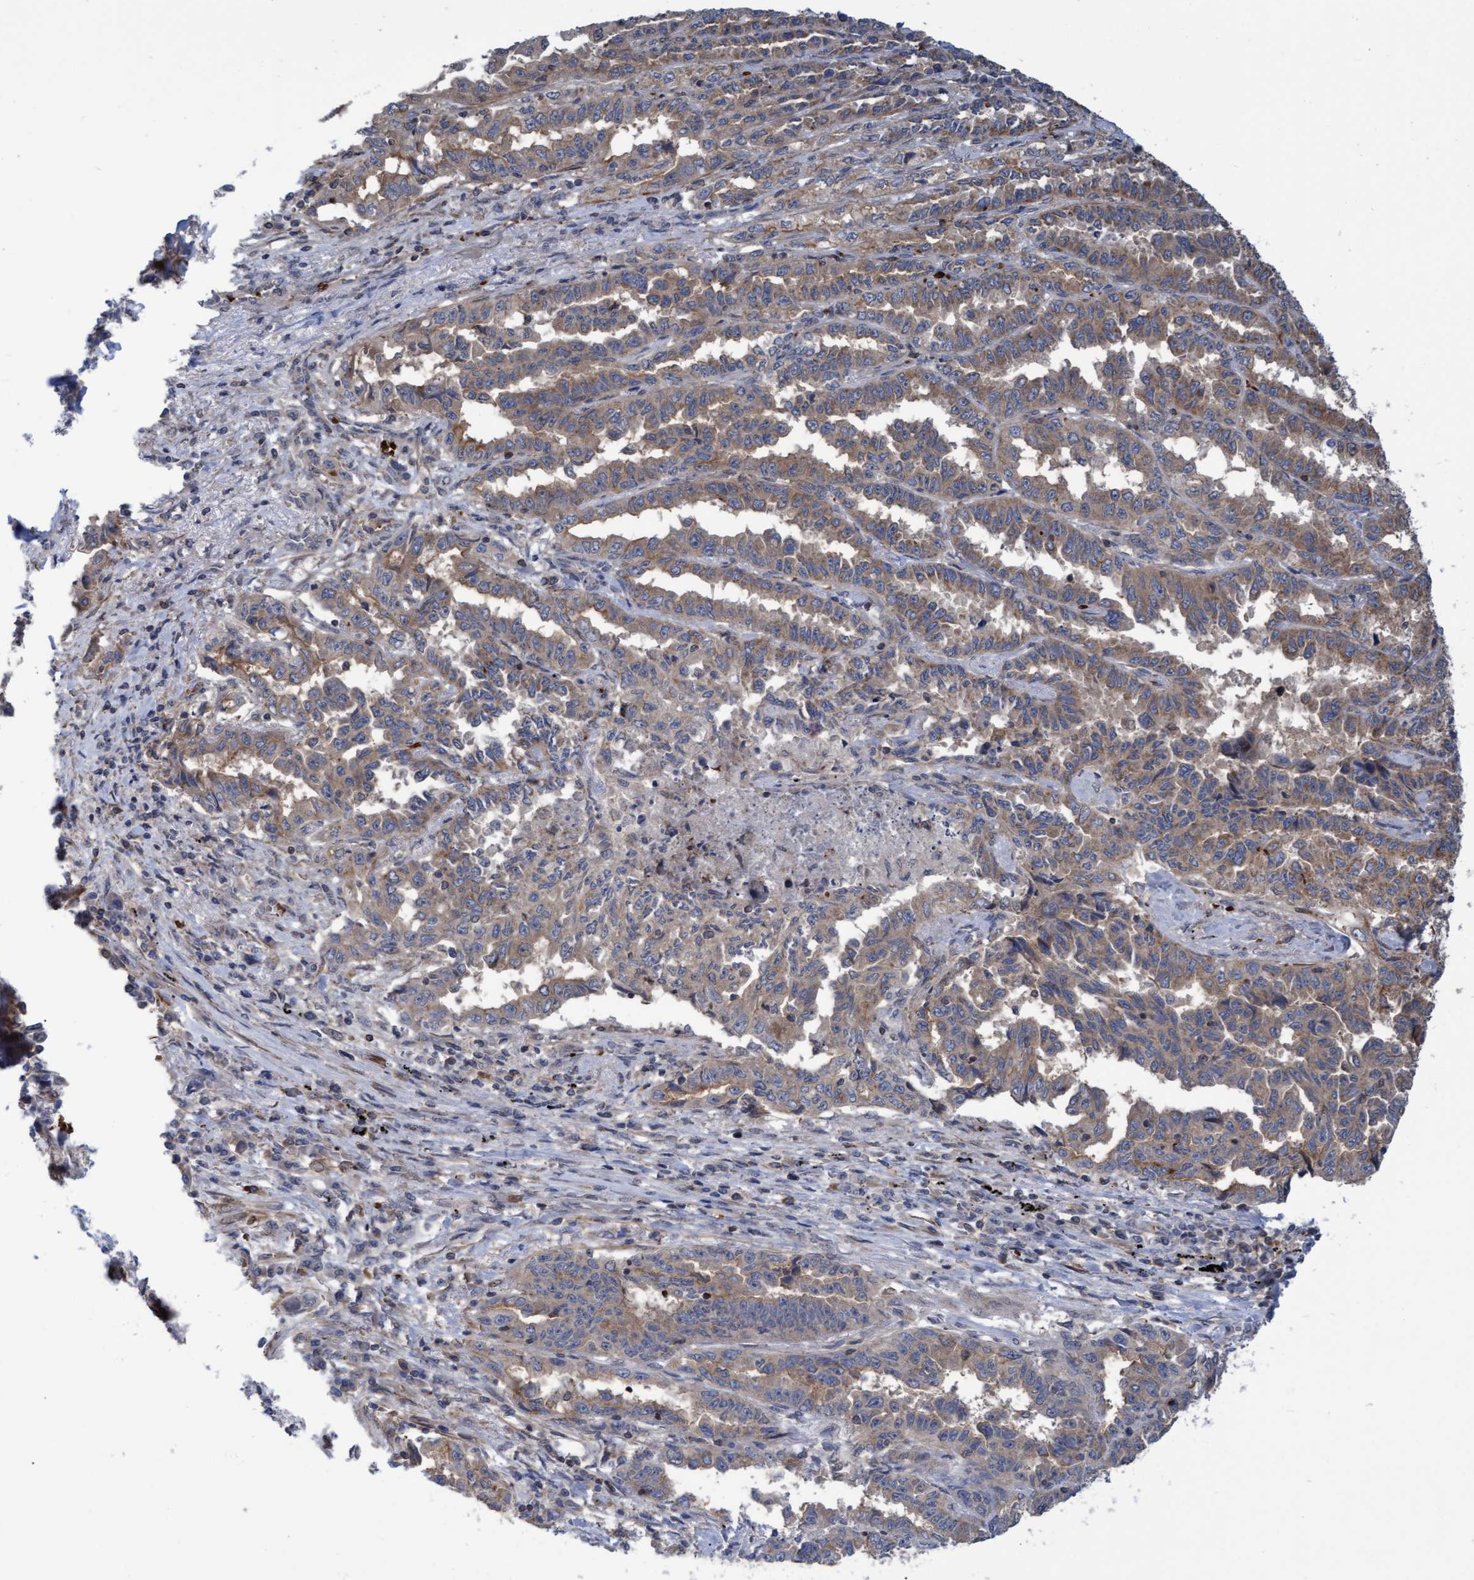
{"staining": {"intensity": "weak", "quantity": ">75%", "location": "cytoplasmic/membranous"}, "tissue": "lung cancer", "cell_type": "Tumor cells", "image_type": "cancer", "snomed": [{"axis": "morphology", "description": "Adenocarcinoma, NOS"}, {"axis": "topography", "description": "Lung"}], "caption": "Brown immunohistochemical staining in adenocarcinoma (lung) displays weak cytoplasmic/membranous expression in about >75% of tumor cells.", "gene": "NAA15", "patient": {"sex": "female", "age": 51}}